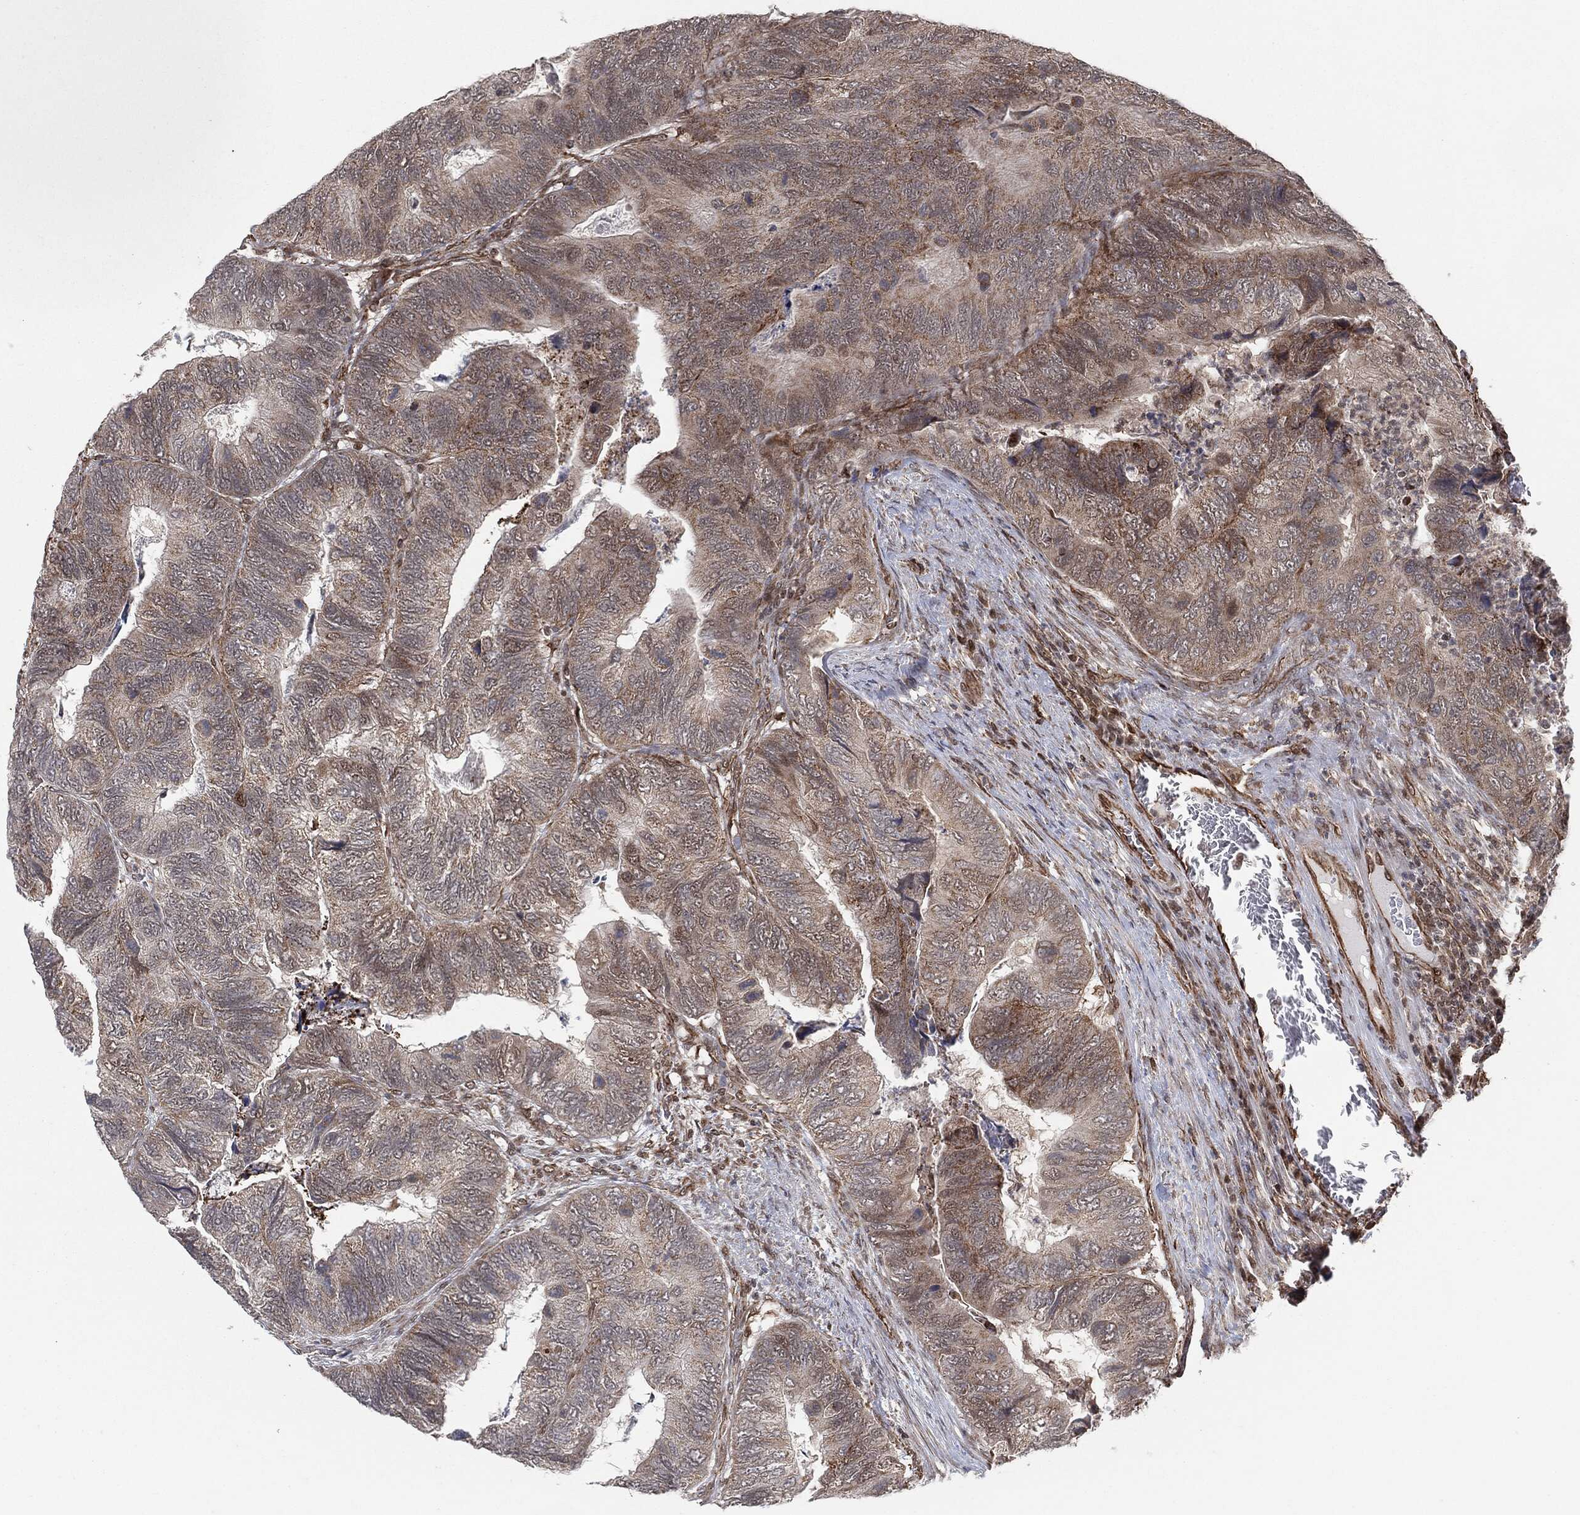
{"staining": {"intensity": "moderate", "quantity": "25%-75%", "location": "nuclear"}, "tissue": "colorectal cancer", "cell_type": "Tumor cells", "image_type": "cancer", "snomed": [{"axis": "morphology", "description": "Adenocarcinoma, NOS"}, {"axis": "topography", "description": "Colon"}], "caption": "There is medium levels of moderate nuclear expression in tumor cells of colorectal adenocarcinoma, as demonstrated by immunohistochemical staining (brown color).", "gene": "TP53RK", "patient": {"sex": "female", "age": 67}}